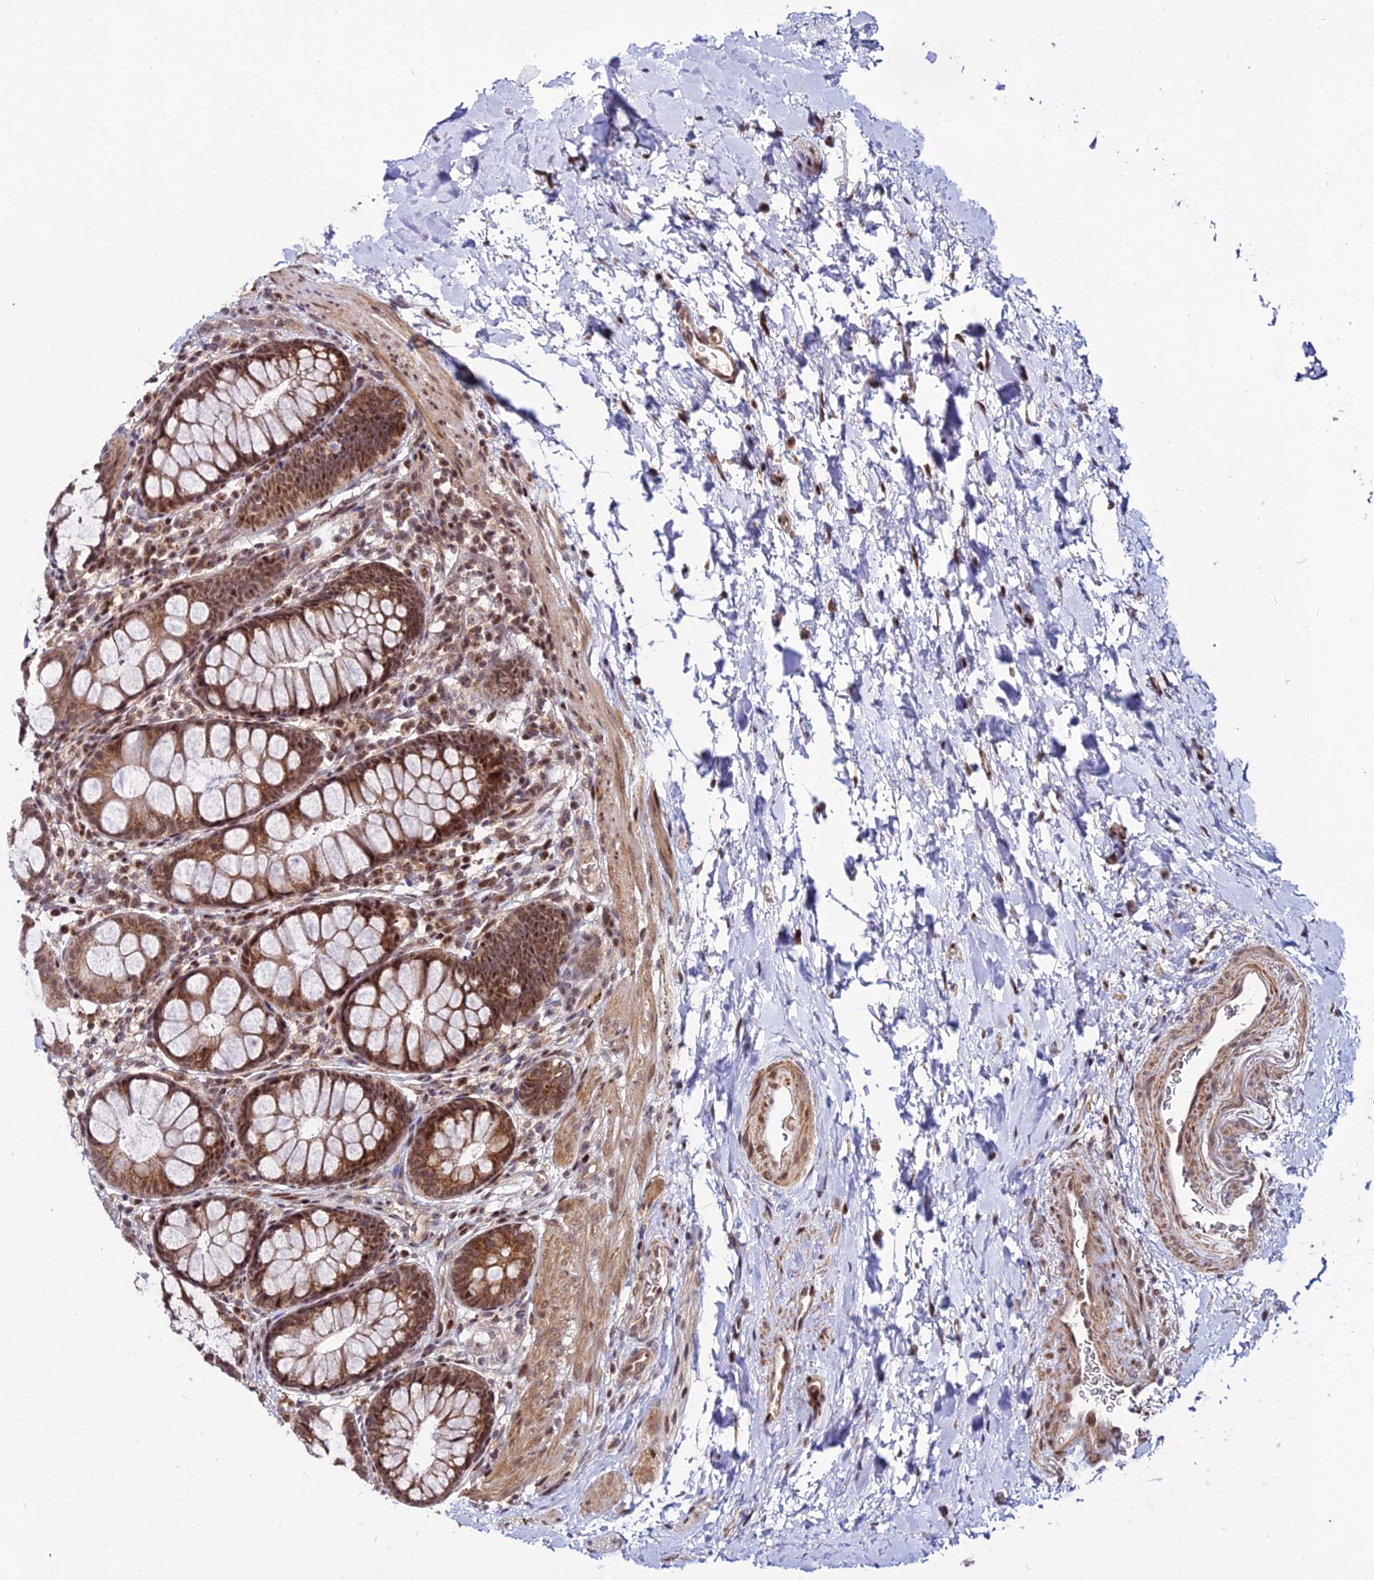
{"staining": {"intensity": "weak", "quantity": "25%-75%", "location": "cytoplasmic/membranous,nuclear"}, "tissue": "colon", "cell_type": "Endothelial cells", "image_type": "normal", "snomed": [{"axis": "morphology", "description": "Normal tissue, NOS"}, {"axis": "topography", "description": "Colon"}], "caption": "Immunohistochemistry micrograph of normal colon stained for a protein (brown), which displays low levels of weak cytoplasmic/membranous,nuclear positivity in approximately 25%-75% of endothelial cells.", "gene": "CIB3", "patient": {"sex": "female", "age": 62}}